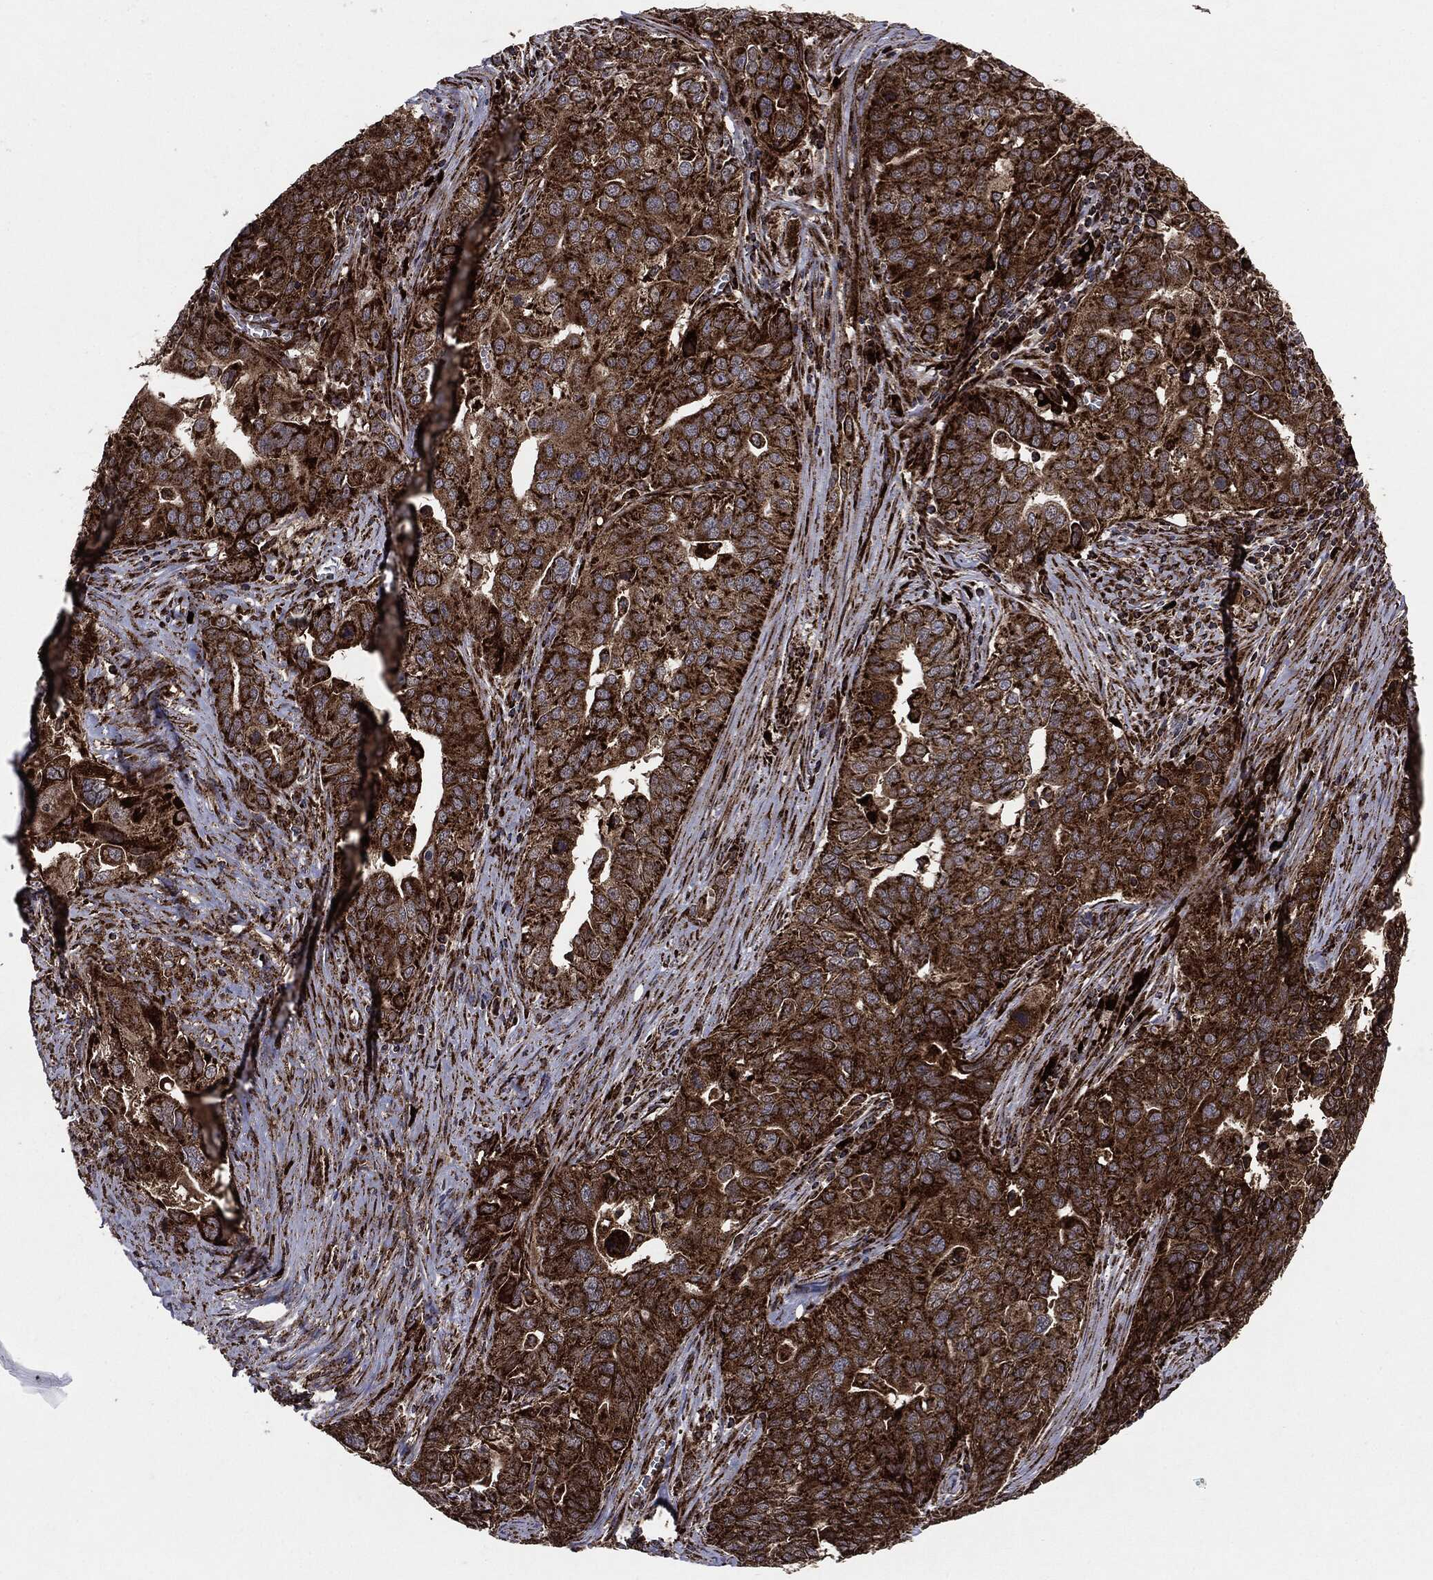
{"staining": {"intensity": "strong", "quantity": ">75%", "location": "cytoplasmic/membranous"}, "tissue": "ovarian cancer", "cell_type": "Tumor cells", "image_type": "cancer", "snomed": [{"axis": "morphology", "description": "Carcinoma, endometroid"}, {"axis": "topography", "description": "Soft tissue"}, {"axis": "topography", "description": "Ovary"}], "caption": "This is a histology image of immunohistochemistry staining of ovarian cancer, which shows strong staining in the cytoplasmic/membranous of tumor cells.", "gene": "MAP2K1", "patient": {"sex": "female", "age": 52}}